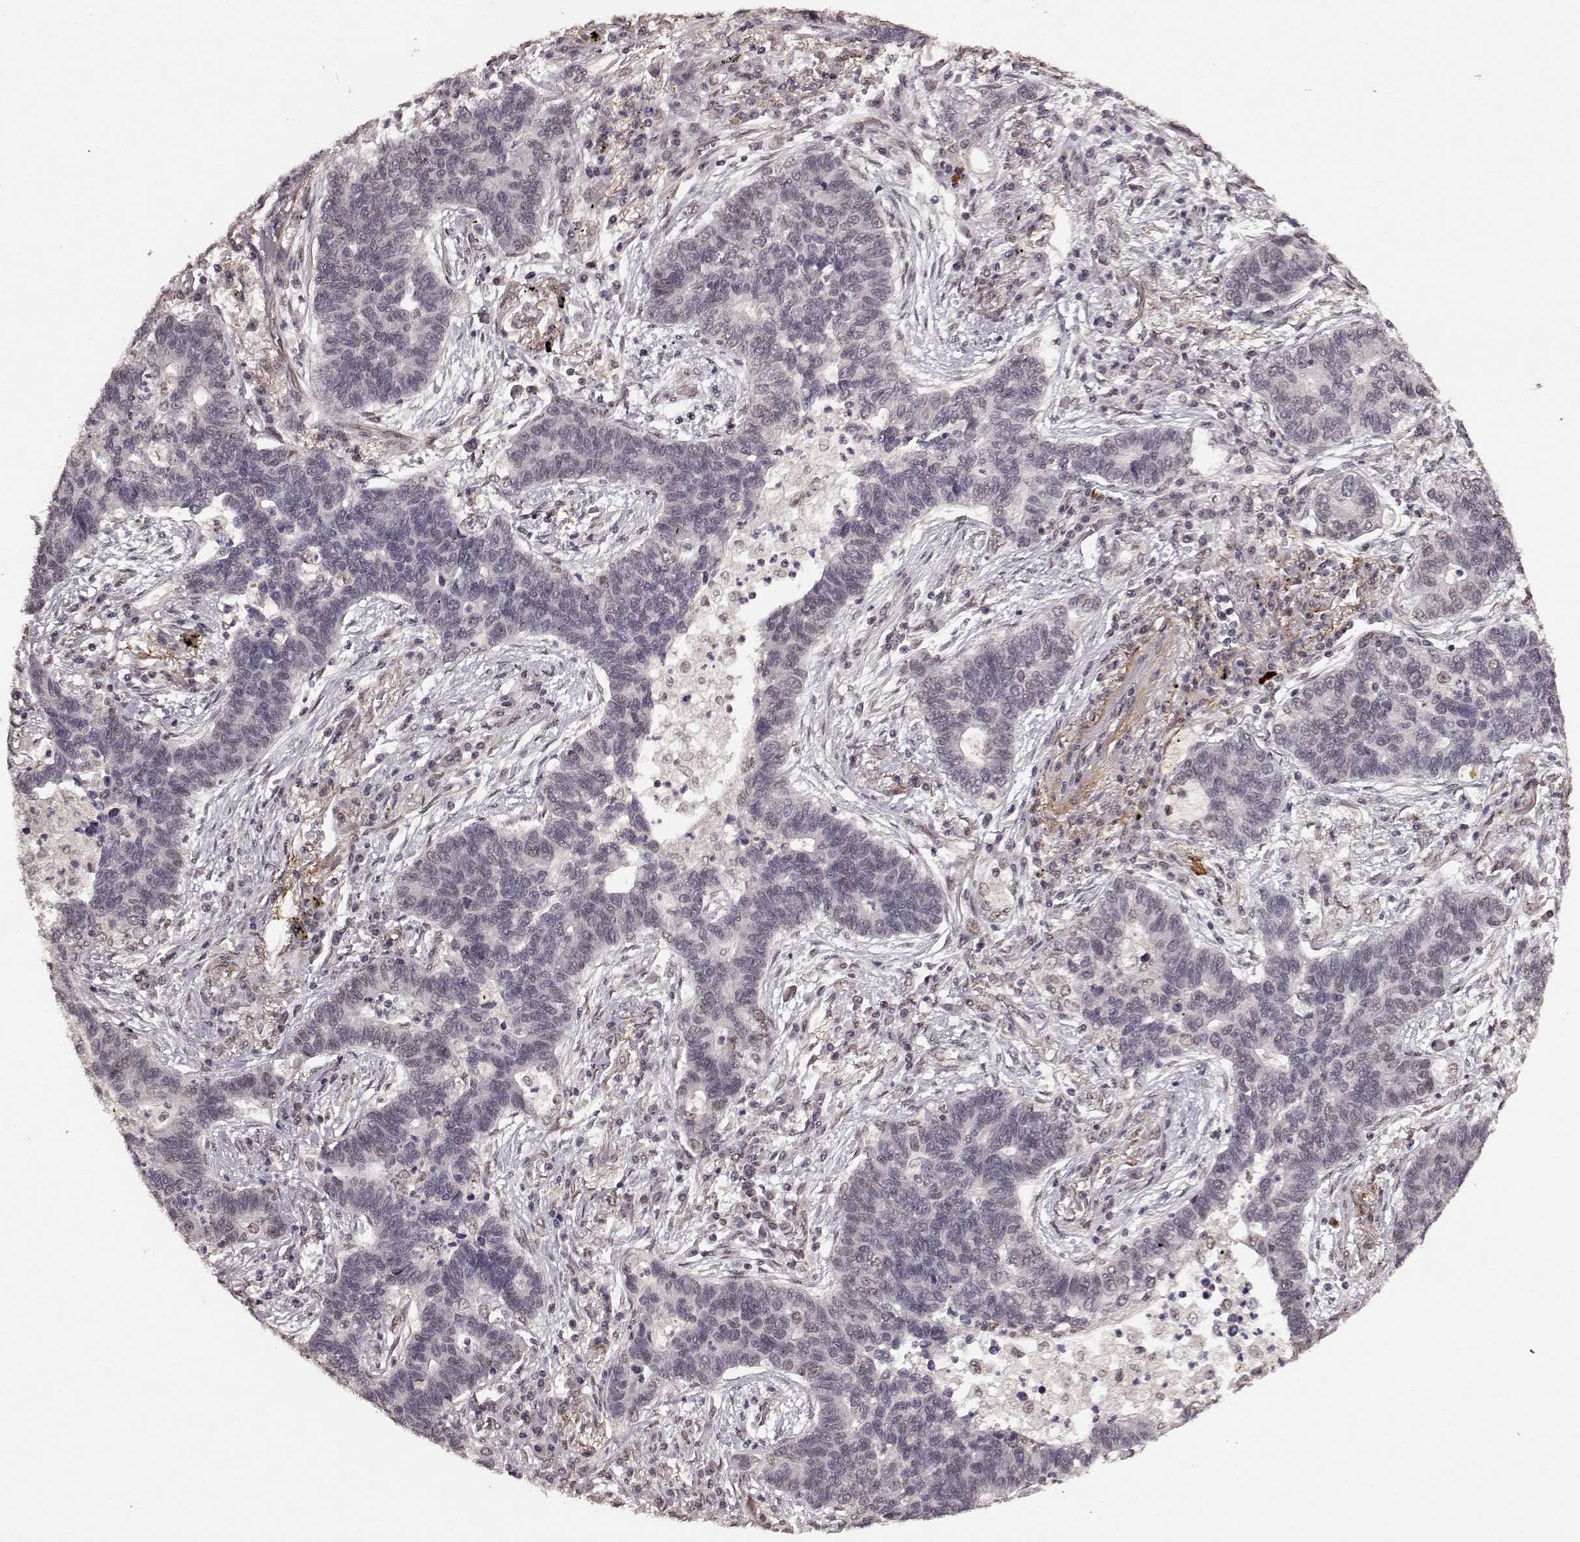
{"staining": {"intensity": "negative", "quantity": "none", "location": "none"}, "tissue": "lung cancer", "cell_type": "Tumor cells", "image_type": "cancer", "snomed": [{"axis": "morphology", "description": "Adenocarcinoma, NOS"}, {"axis": "topography", "description": "Lung"}], "caption": "Histopathology image shows no protein staining in tumor cells of adenocarcinoma (lung) tissue.", "gene": "RRAGD", "patient": {"sex": "female", "age": 57}}